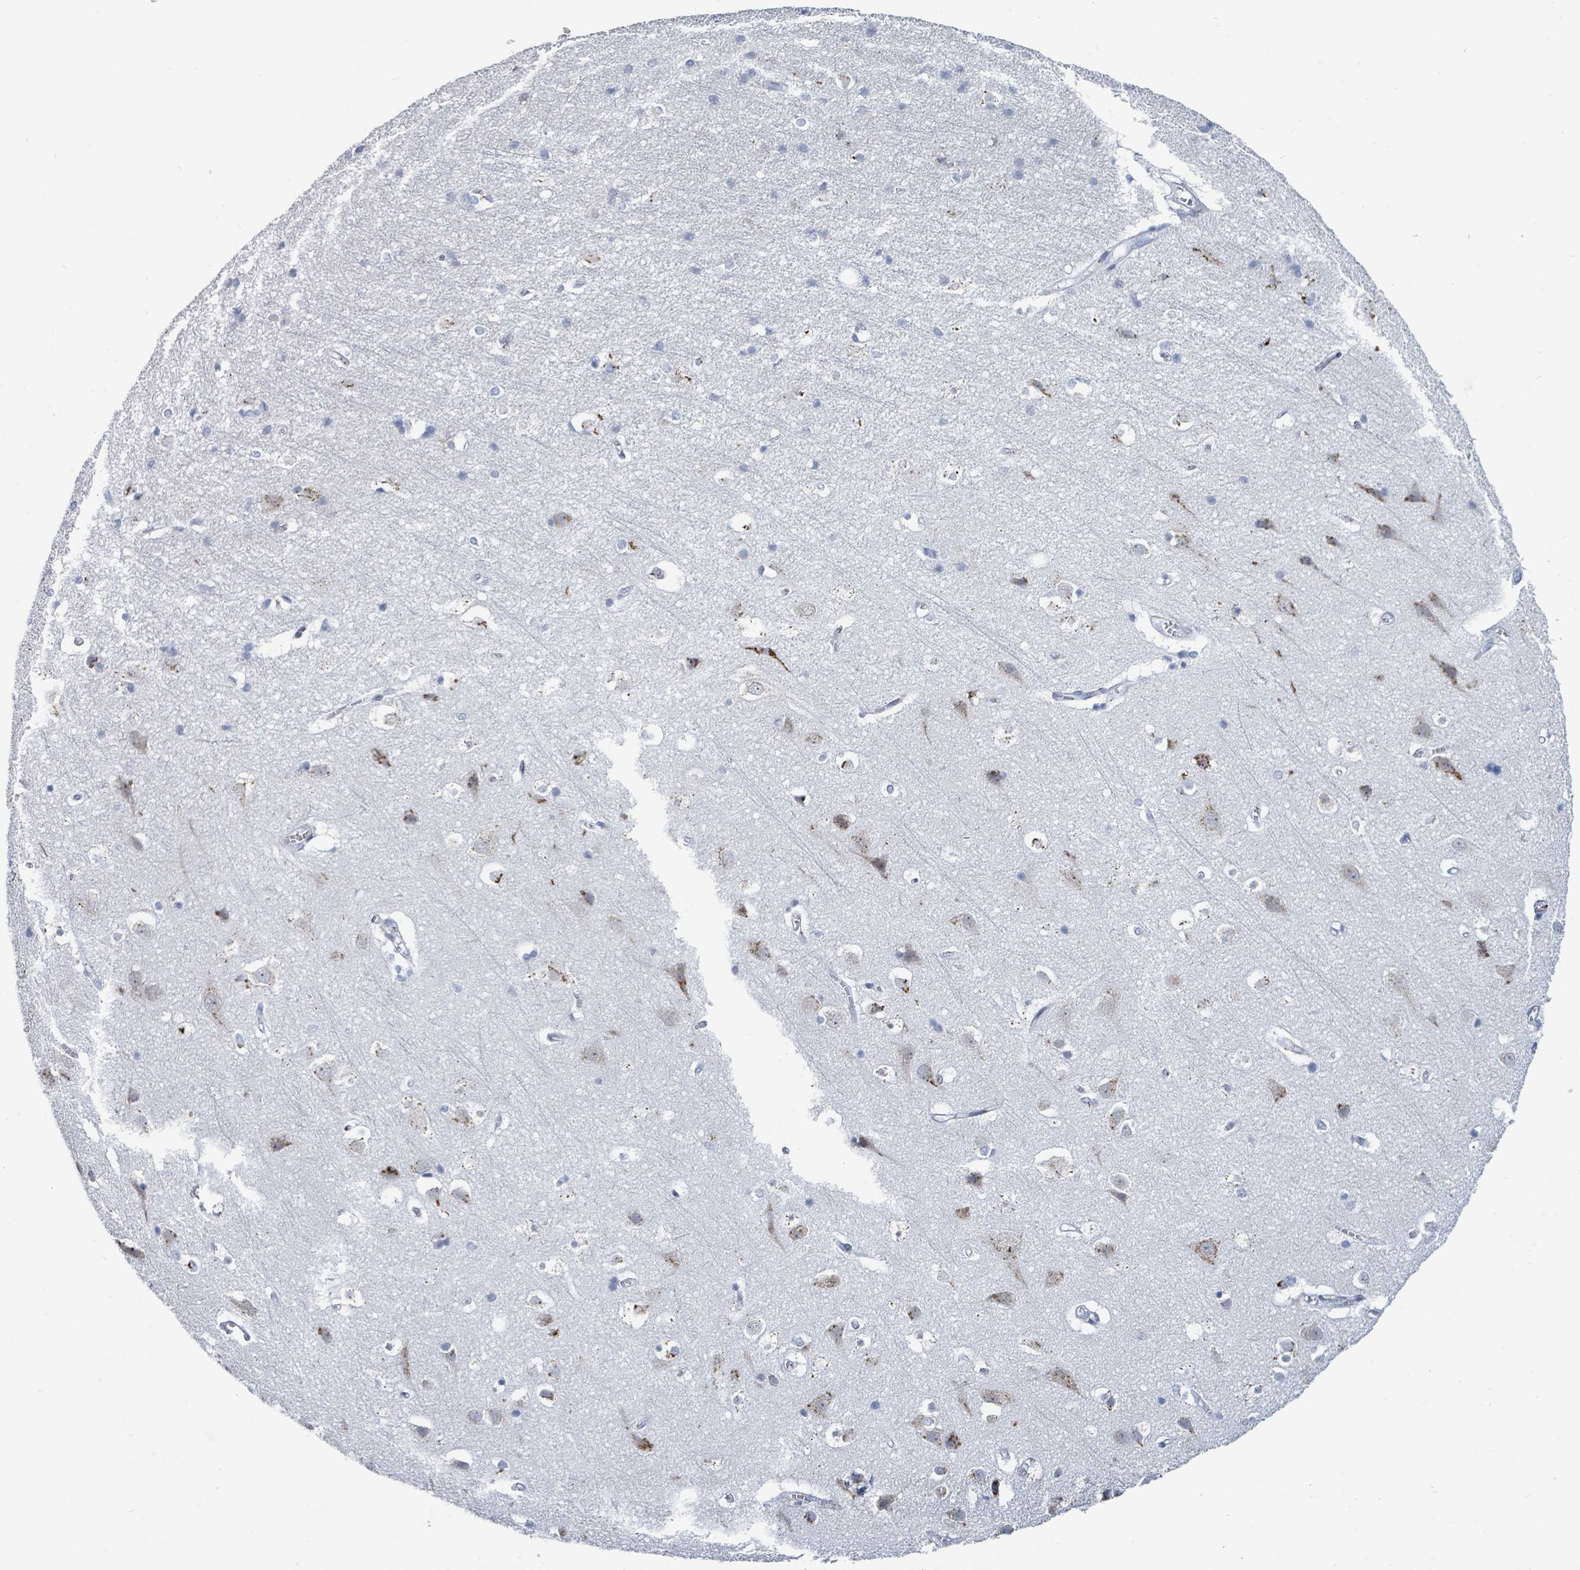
{"staining": {"intensity": "negative", "quantity": "none", "location": "none"}, "tissue": "cerebral cortex", "cell_type": "Endothelial cells", "image_type": "normal", "snomed": [{"axis": "morphology", "description": "Normal tissue, NOS"}, {"axis": "topography", "description": "Cerebral cortex"}], "caption": "This is a histopathology image of immunohistochemistry staining of normal cerebral cortex, which shows no expression in endothelial cells. (DAB IHC visualized using brightfield microscopy, high magnification).", "gene": "DCAF5", "patient": {"sex": "male", "age": 54}}